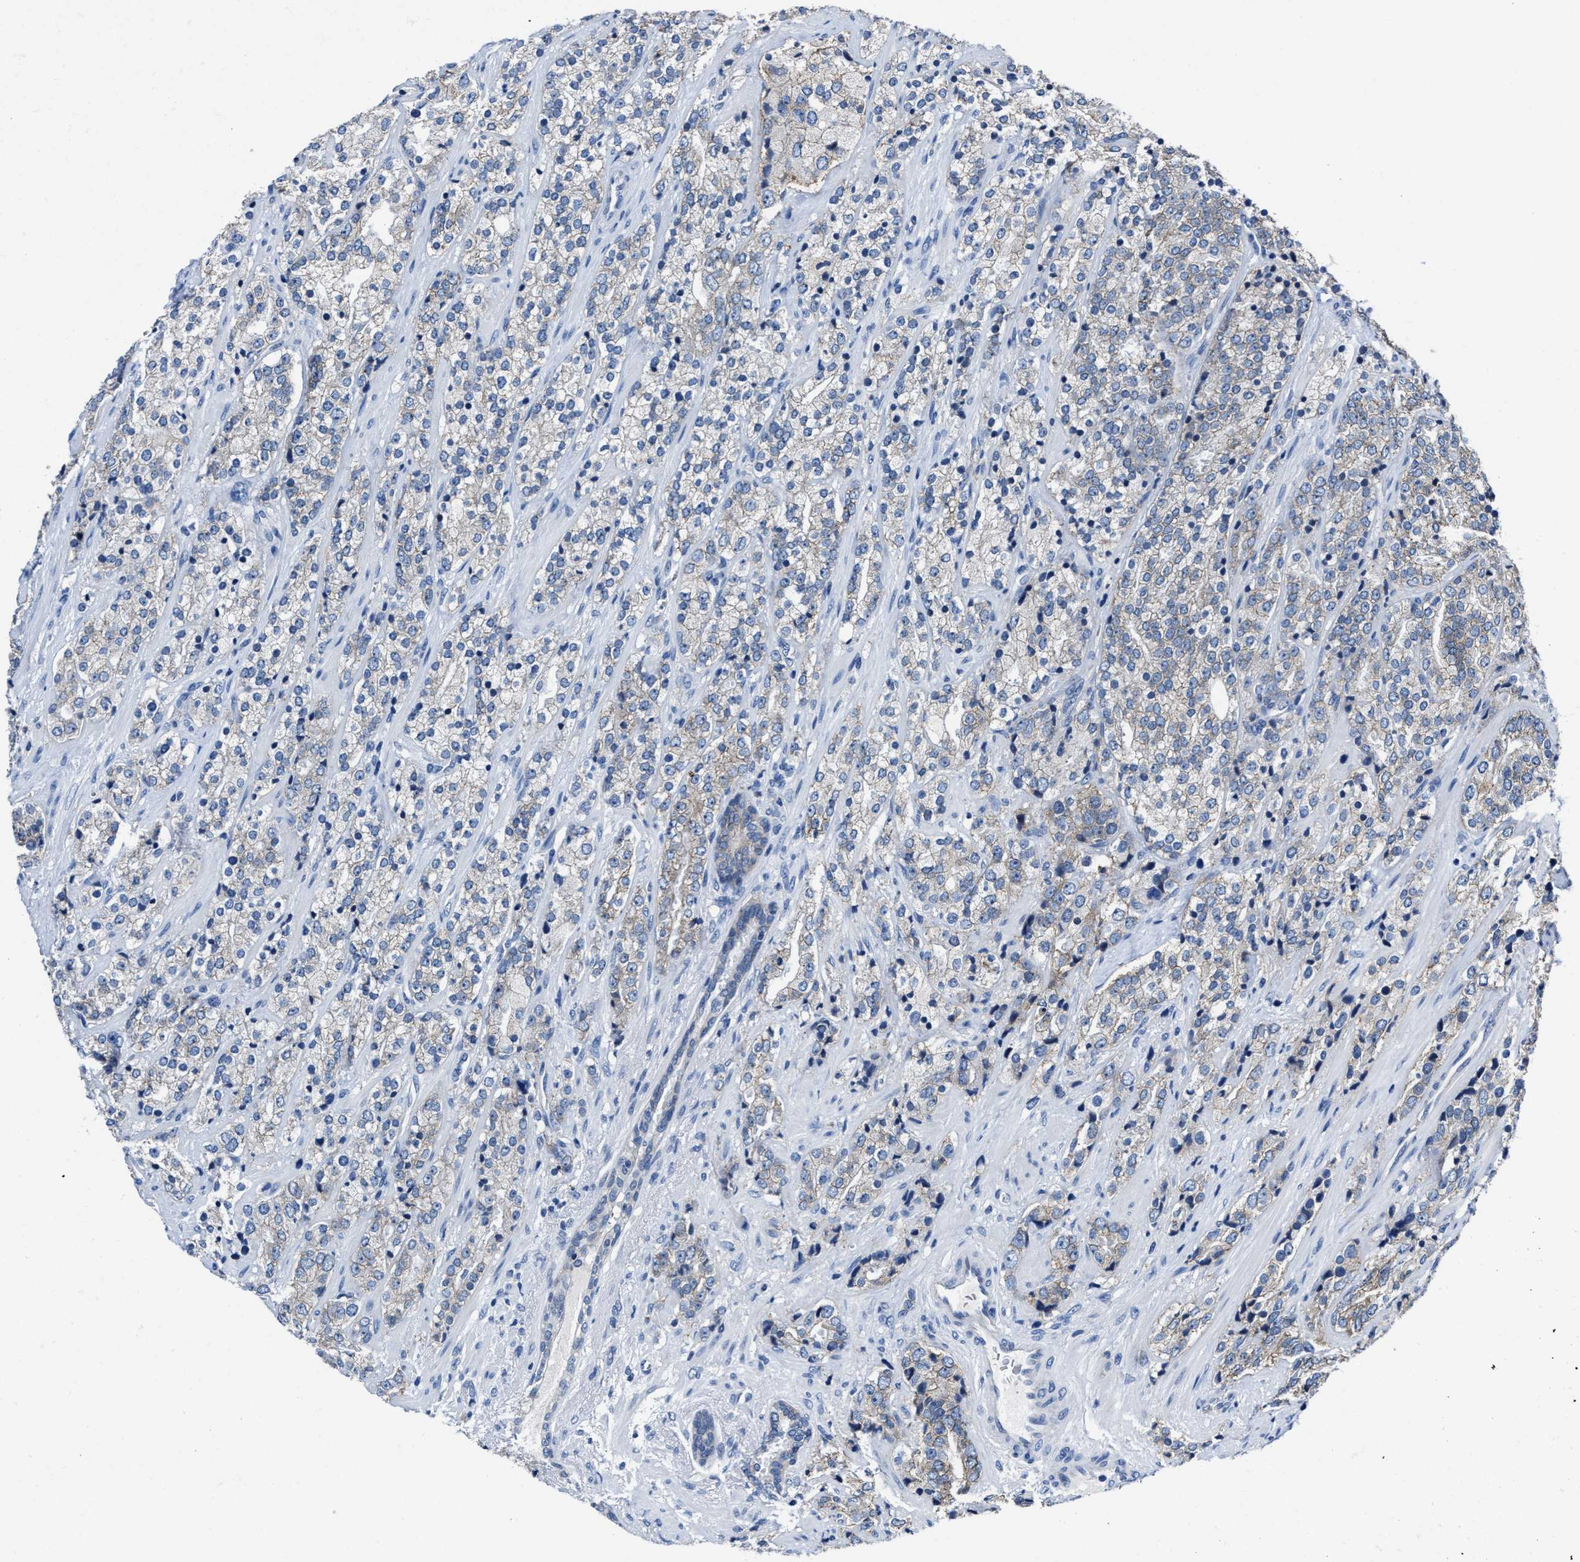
{"staining": {"intensity": "moderate", "quantity": "25%-75%", "location": "cytoplasmic/membranous"}, "tissue": "prostate cancer", "cell_type": "Tumor cells", "image_type": "cancer", "snomed": [{"axis": "morphology", "description": "Adenocarcinoma, High grade"}, {"axis": "topography", "description": "Prostate"}], "caption": "Tumor cells show medium levels of moderate cytoplasmic/membranous positivity in approximately 25%-75% of cells in prostate cancer.", "gene": "GHITM", "patient": {"sex": "male", "age": 71}}